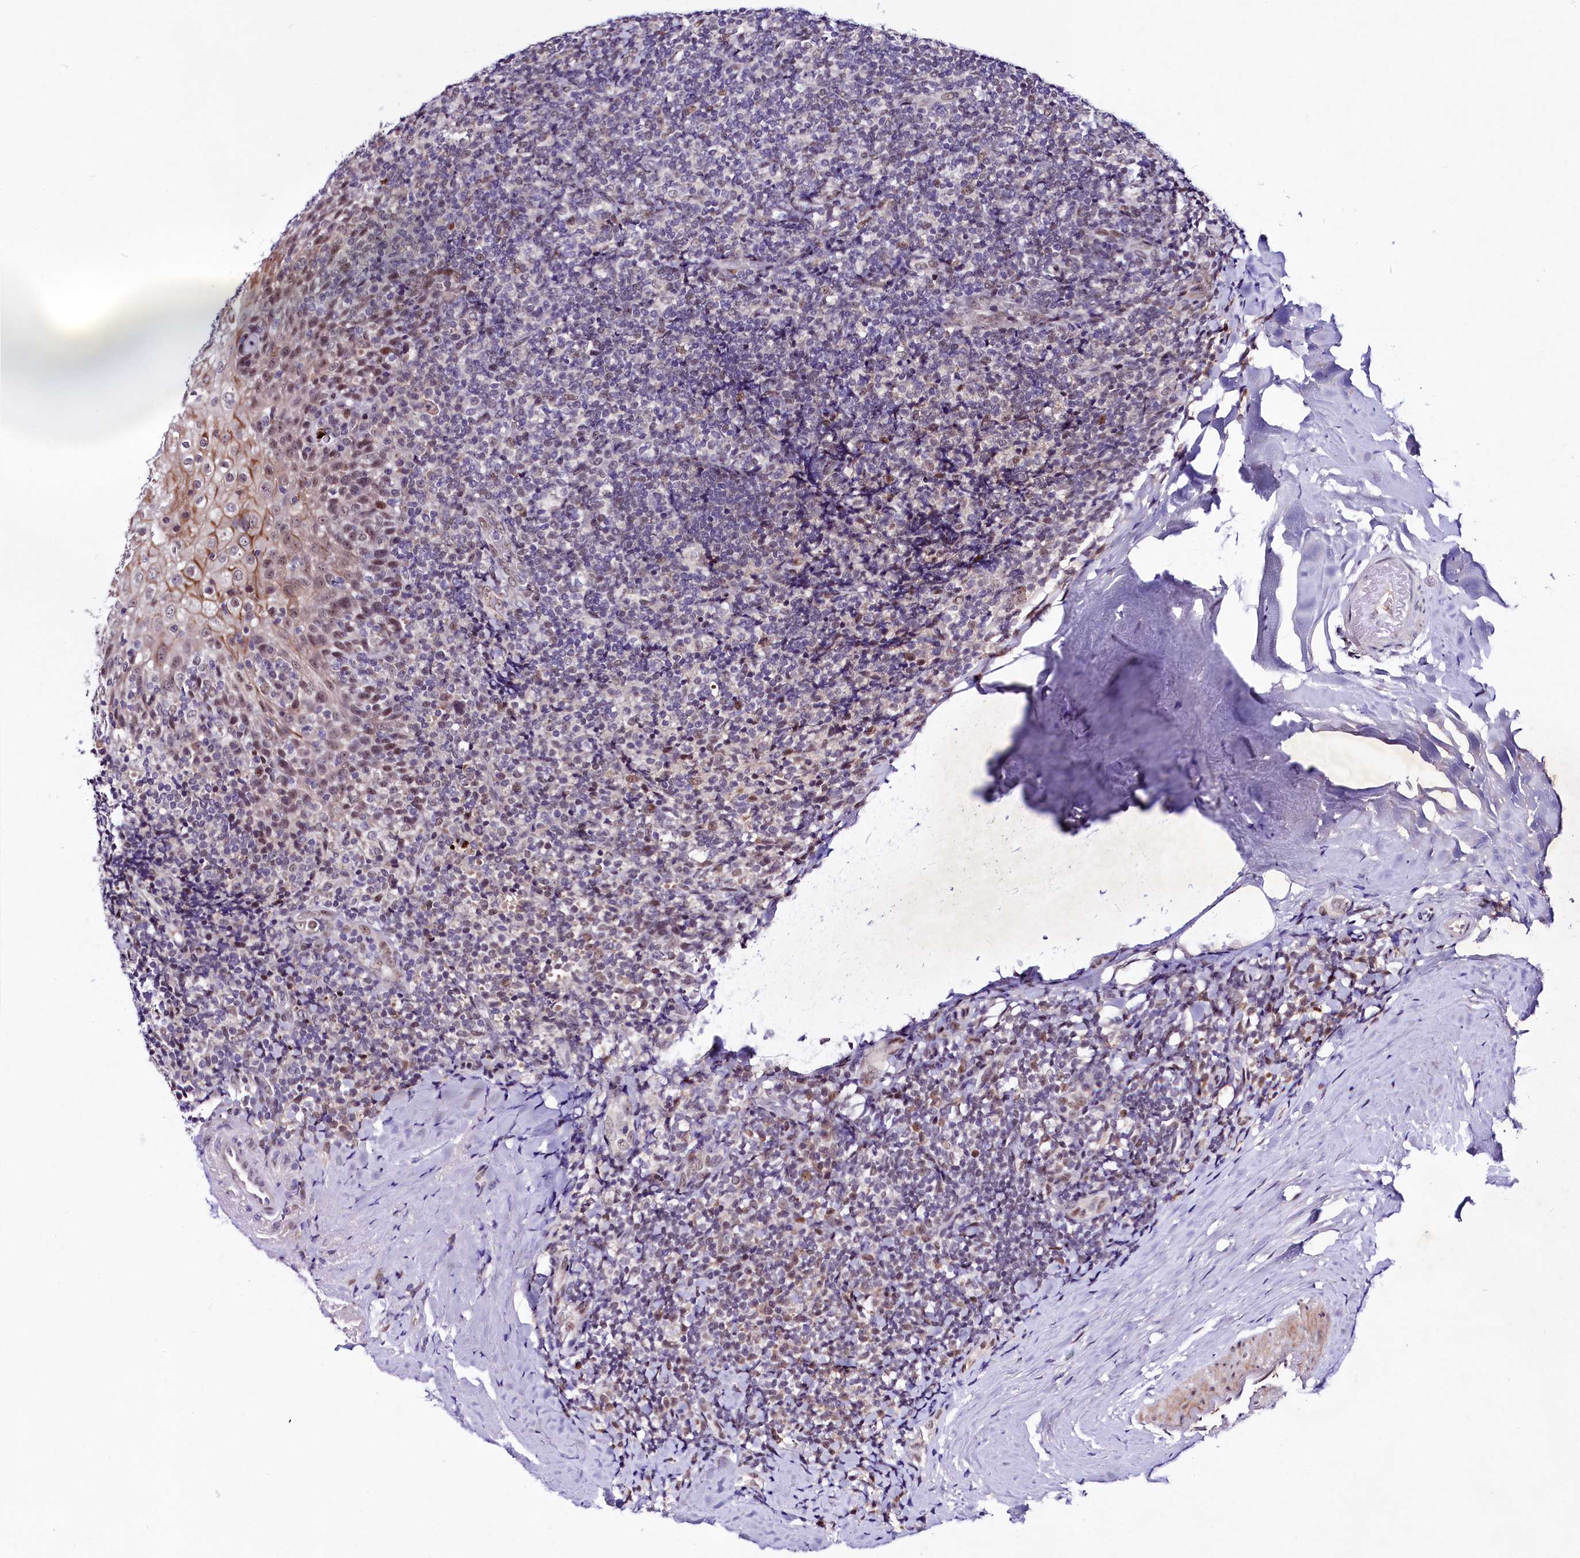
{"staining": {"intensity": "moderate", "quantity": "<25%", "location": "nuclear"}, "tissue": "tonsil", "cell_type": "Germinal center cells", "image_type": "normal", "snomed": [{"axis": "morphology", "description": "Normal tissue, NOS"}, {"axis": "topography", "description": "Tonsil"}], "caption": "Protein expression analysis of benign human tonsil reveals moderate nuclear staining in about <25% of germinal center cells.", "gene": "LEUTX", "patient": {"sex": "male", "age": 37}}